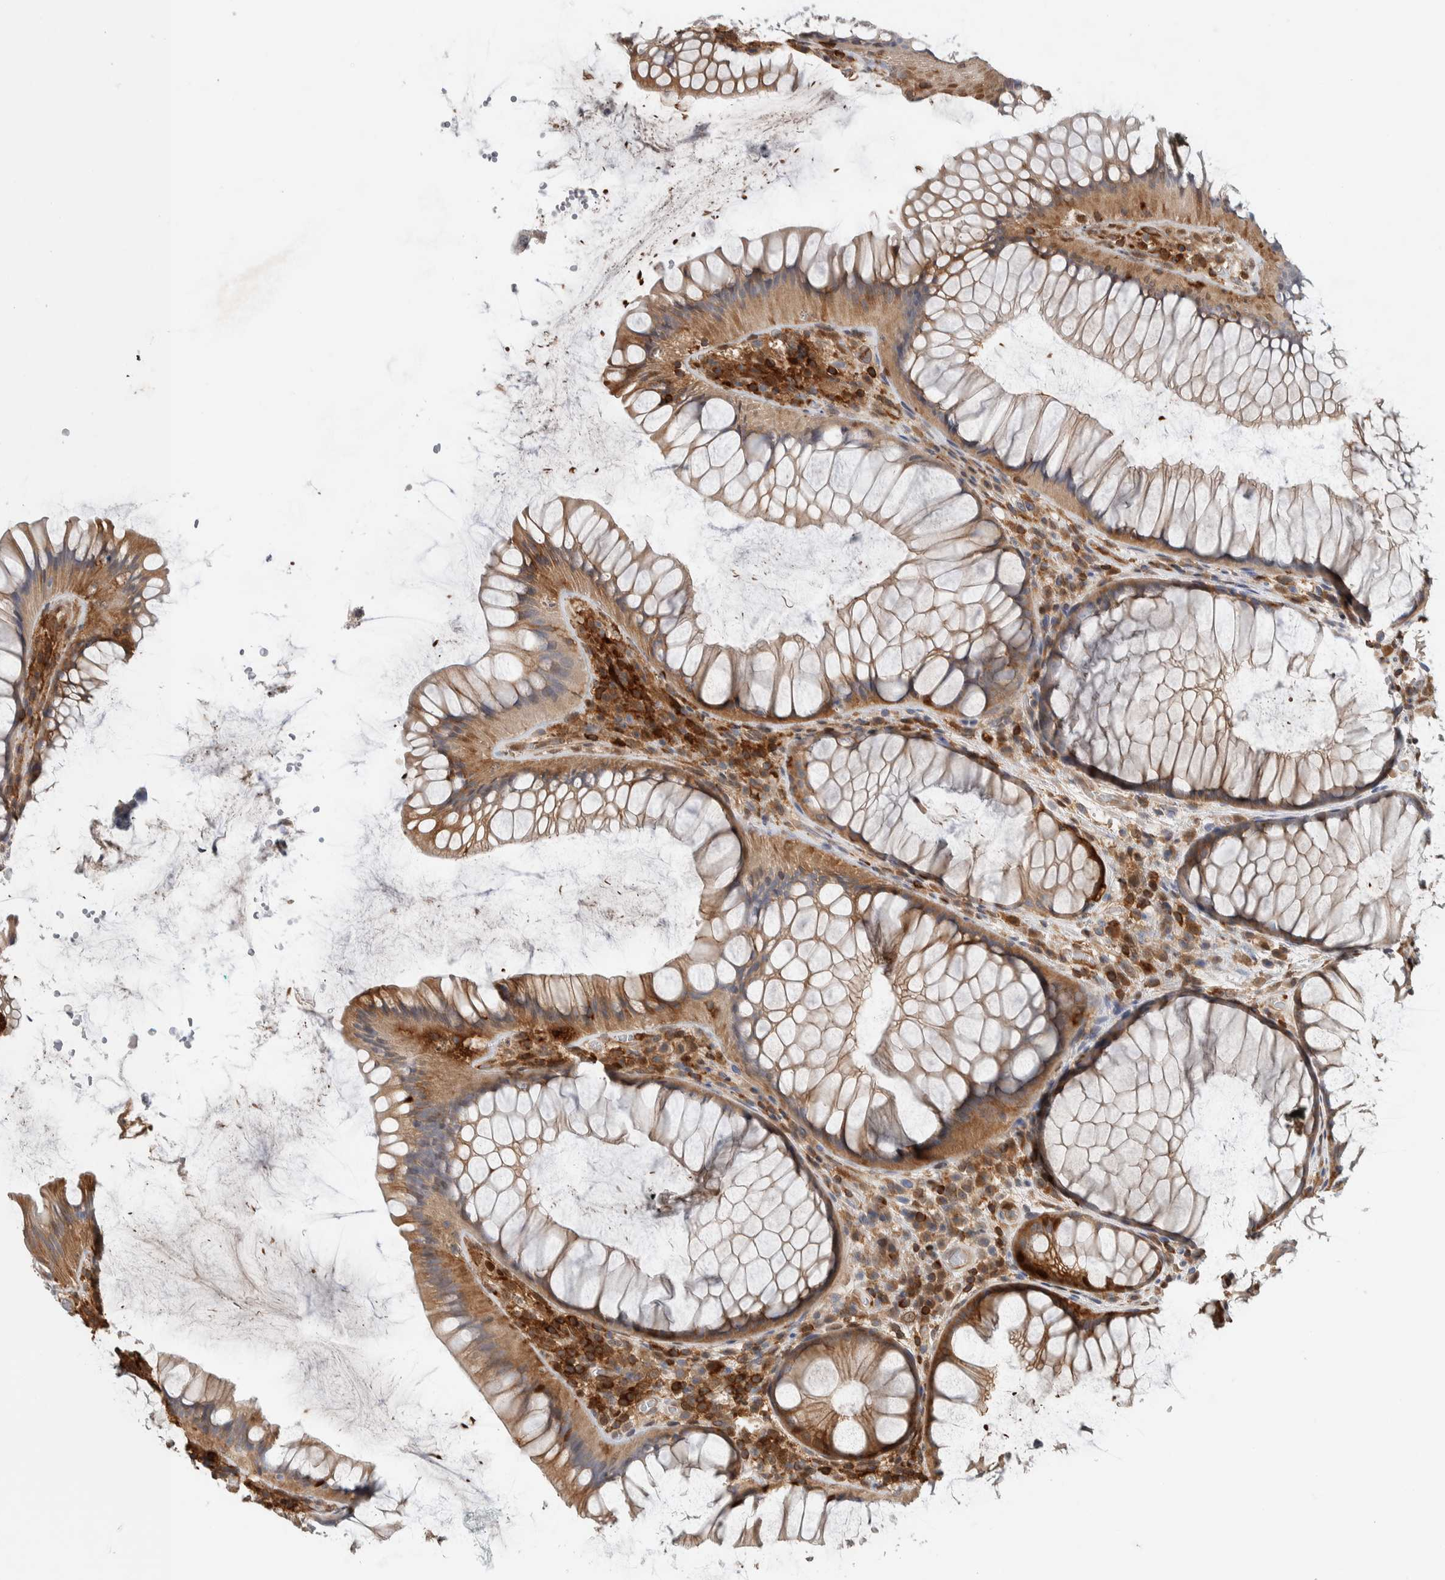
{"staining": {"intensity": "moderate", "quantity": "25%-75%", "location": "cytoplasmic/membranous"}, "tissue": "rectum", "cell_type": "Glandular cells", "image_type": "normal", "snomed": [{"axis": "morphology", "description": "Normal tissue, NOS"}, {"axis": "topography", "description": "Rectum"}], "caption": "Protein staining demonstrates moderate cytoplasmic/membranous positivity in about 25%-75% of glandular cells in normal rectum. The staining is performed using DAB brown chromogen to label protein expression. The nuclei are counter-stained blue using hematoxylin.", "gene": "NFKB2", "patient": {"sex": "male", "age": 51}}